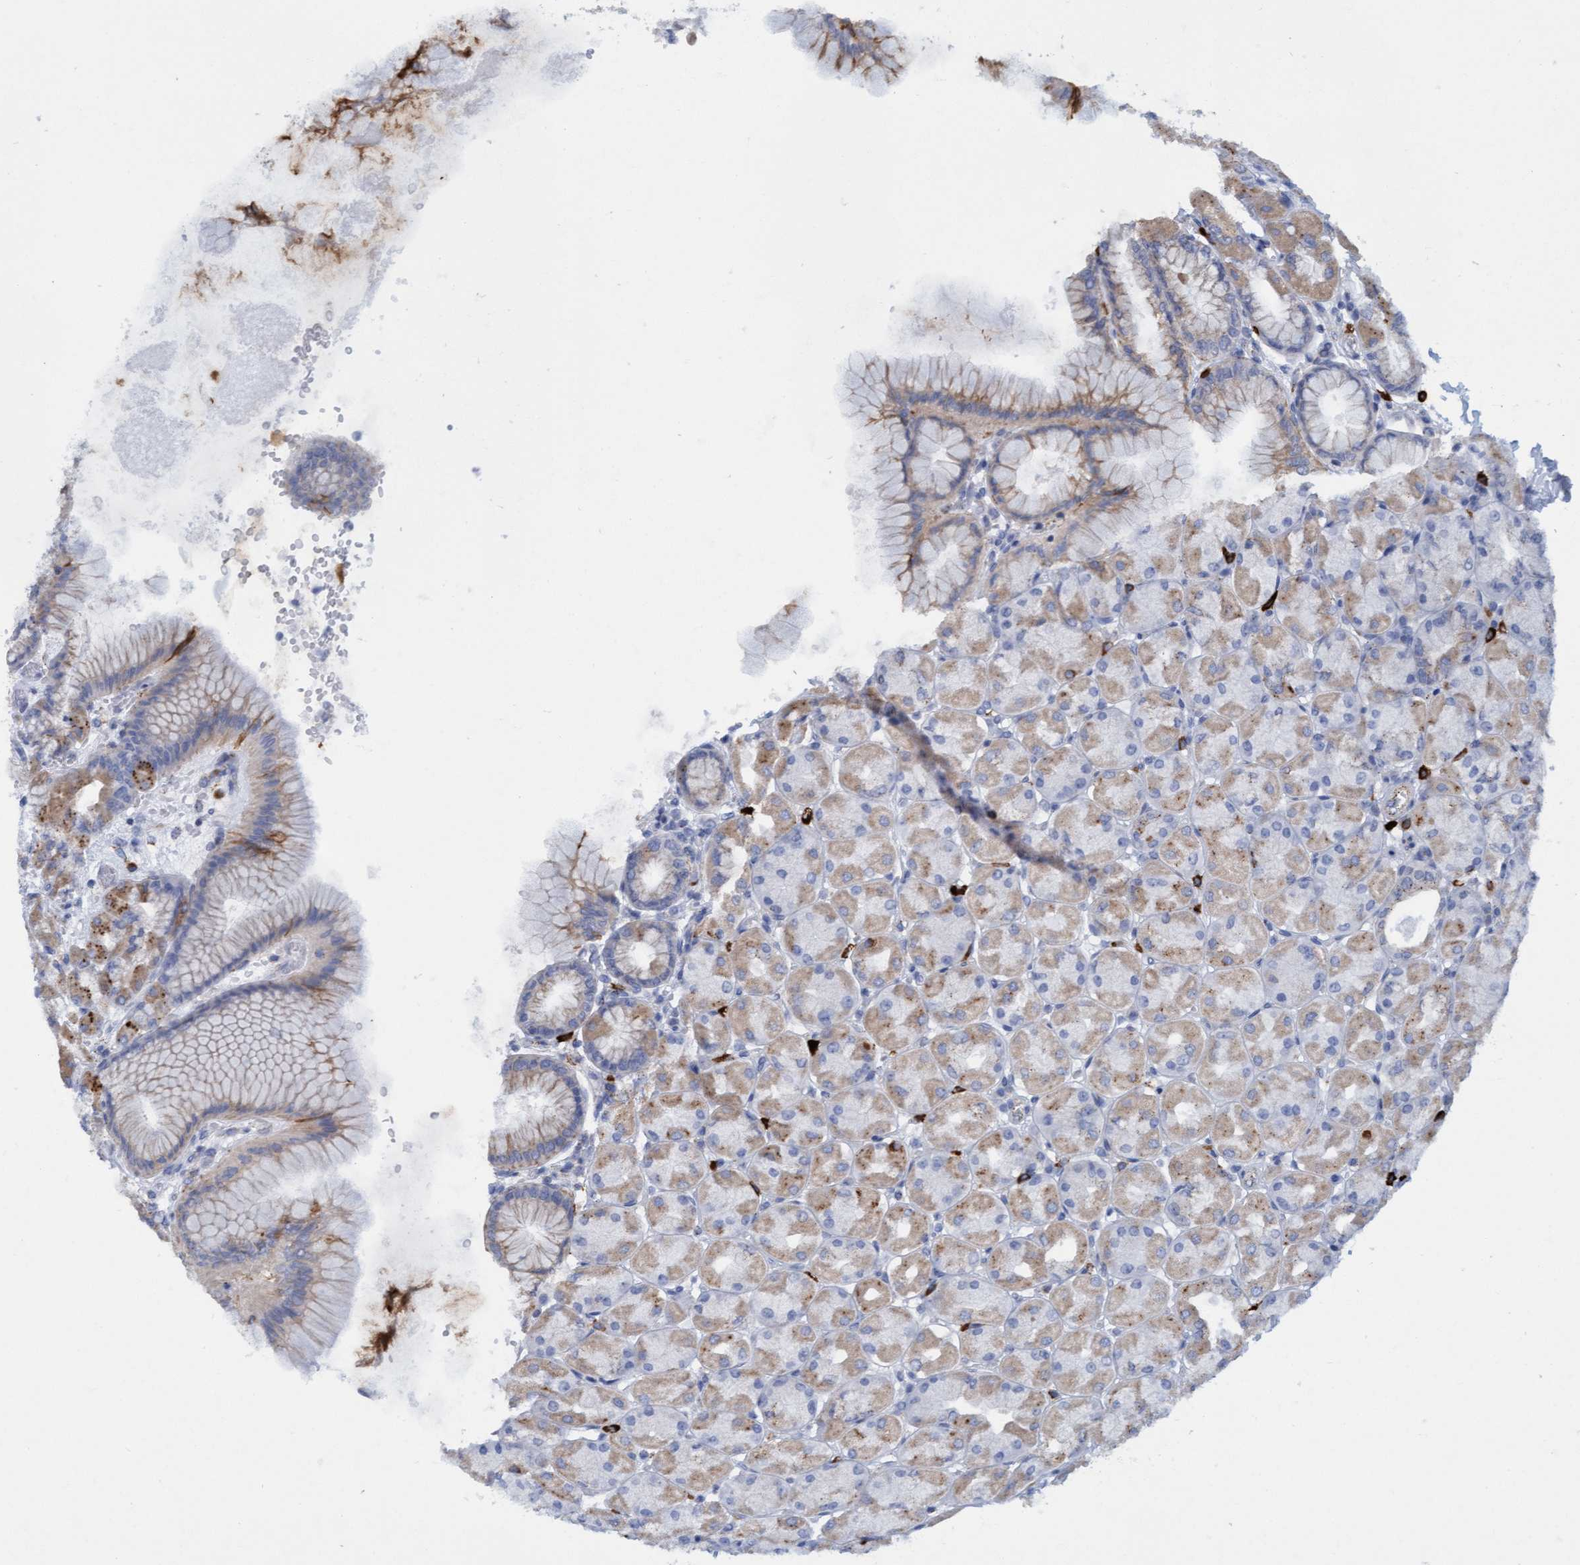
{"staining": {"intensity": "weak", "quantity": "25%-75%", "location": "cytoplasmic/membranous"}, "tissue": "stomach", "cell_type": "Glandular cells", "image_type": "normal", "snomed": [{"axis": "morphology", "description": "Normal tissue, NOS"}, {"axis": "topography", "description": "Stomach, upper"}], "caption": "The histopathology image shows a brown stain indicating the presence of a protein in the cytoplasmic/membranous of glandular cells in stomach. The staining was performed using DAB to visualize the protein expression in brown, while the nuclei were stained in blue with hematoxylin (Magnification: 20x).", "gene": "SGSH", "patient": {"sex": "female", "age": 56}}